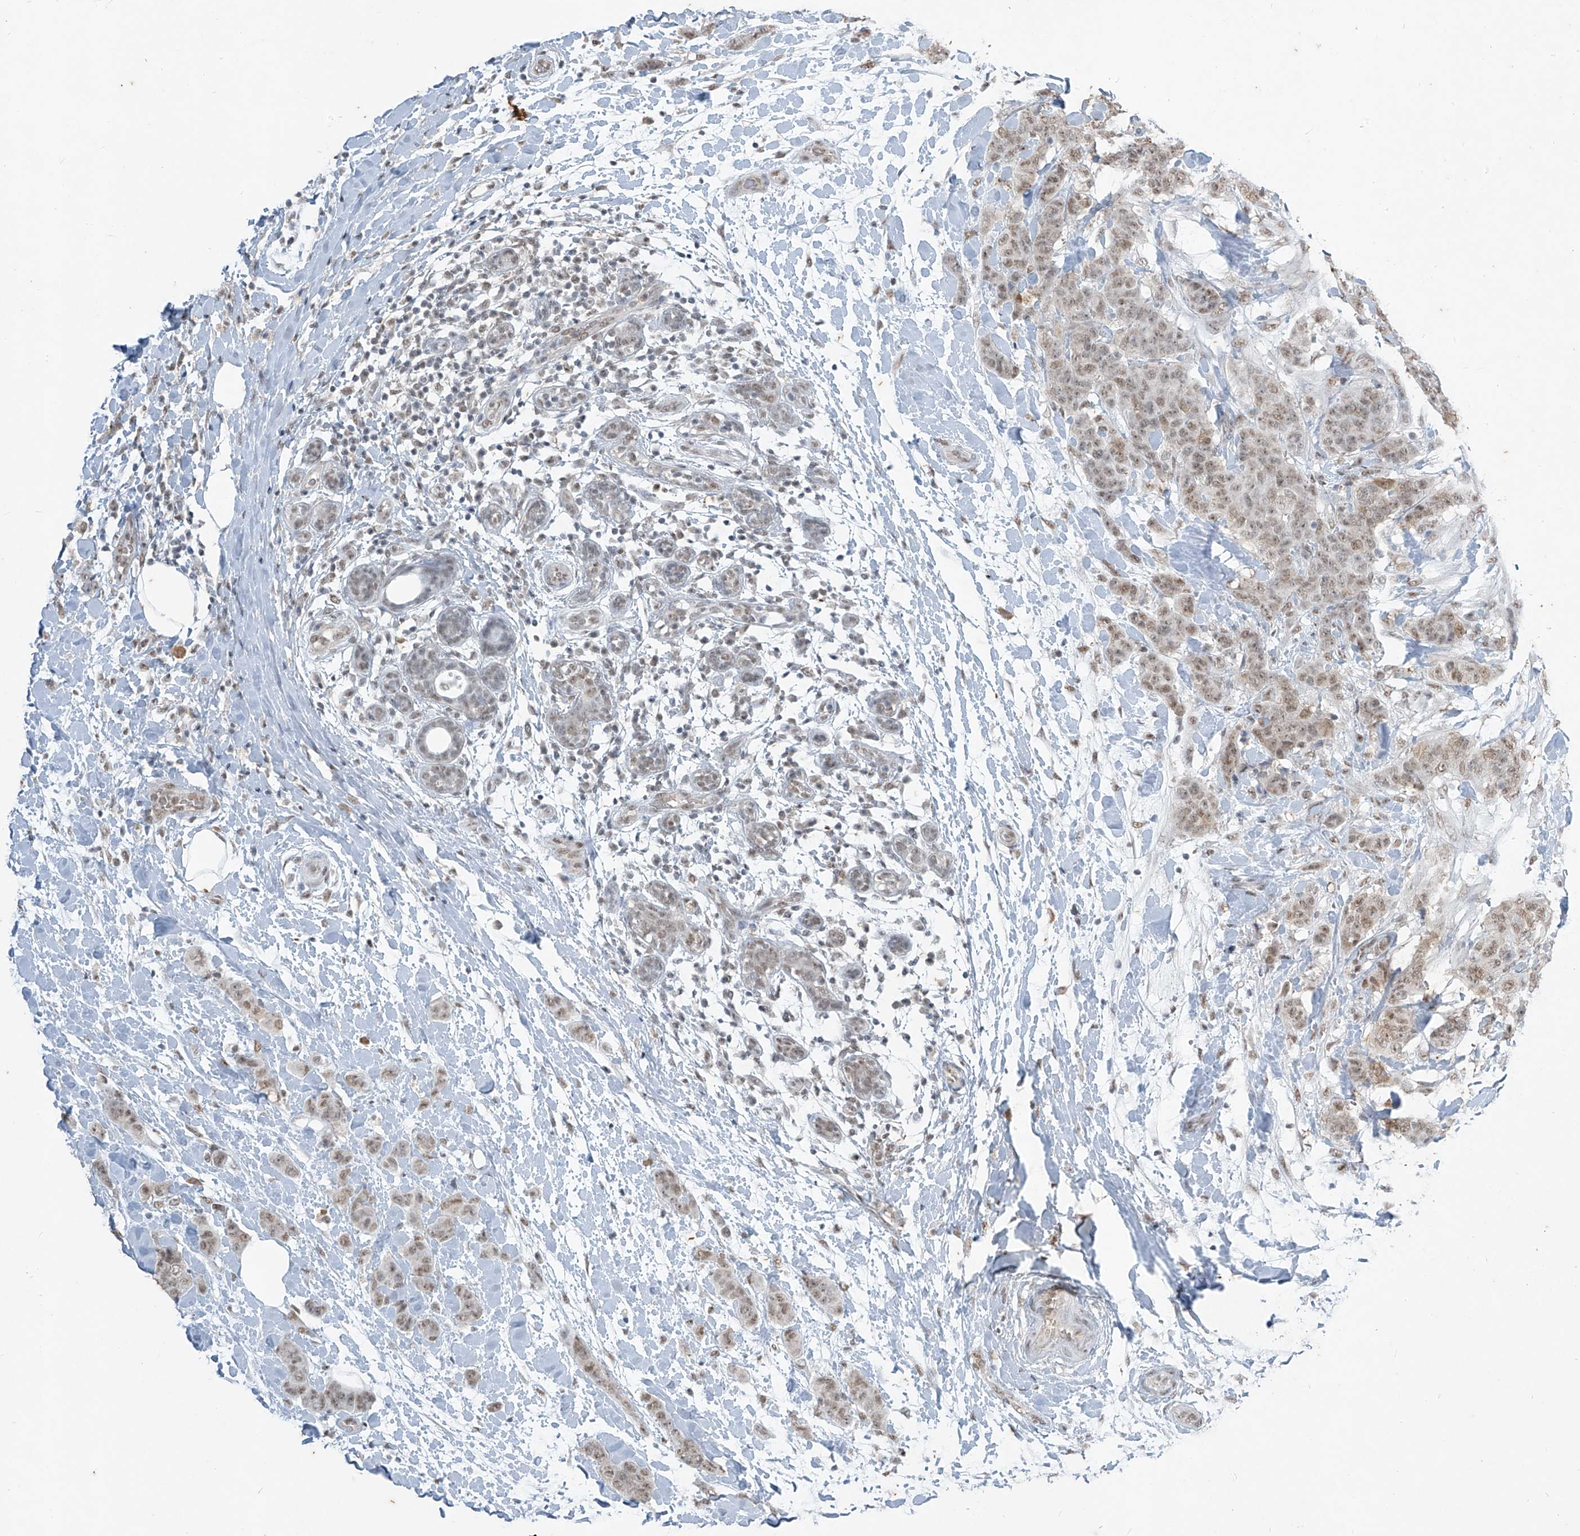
{"staining": {"intensity": "weak", "quantity": "25%-75%", "location": "nuclear"}, "tissue": "breast cancer", "cell_type": "Tumor cells", "image_type": "cancer", "snomed": [{"axis": "morphology", "description": "Normal tissue, NOS"}, {"axis": "morphology", "description": "Duct carcinoma"}, {"axis": "topography", "description": "Breast"}], "caption": "Immunohistochemistry staining of breast cancer (invasive ductal carcinoma), which exhibits low levels of weak nuclear expression in about 25%-75% of tumor cells indicating weak nuclear protein staining. The staining was performed using DAB (brown) for protein detection and nuclei were counterstained in hematoxylin (blue).", "gene": "TFEC", "patient": {"sex": "female", "age": 40}}